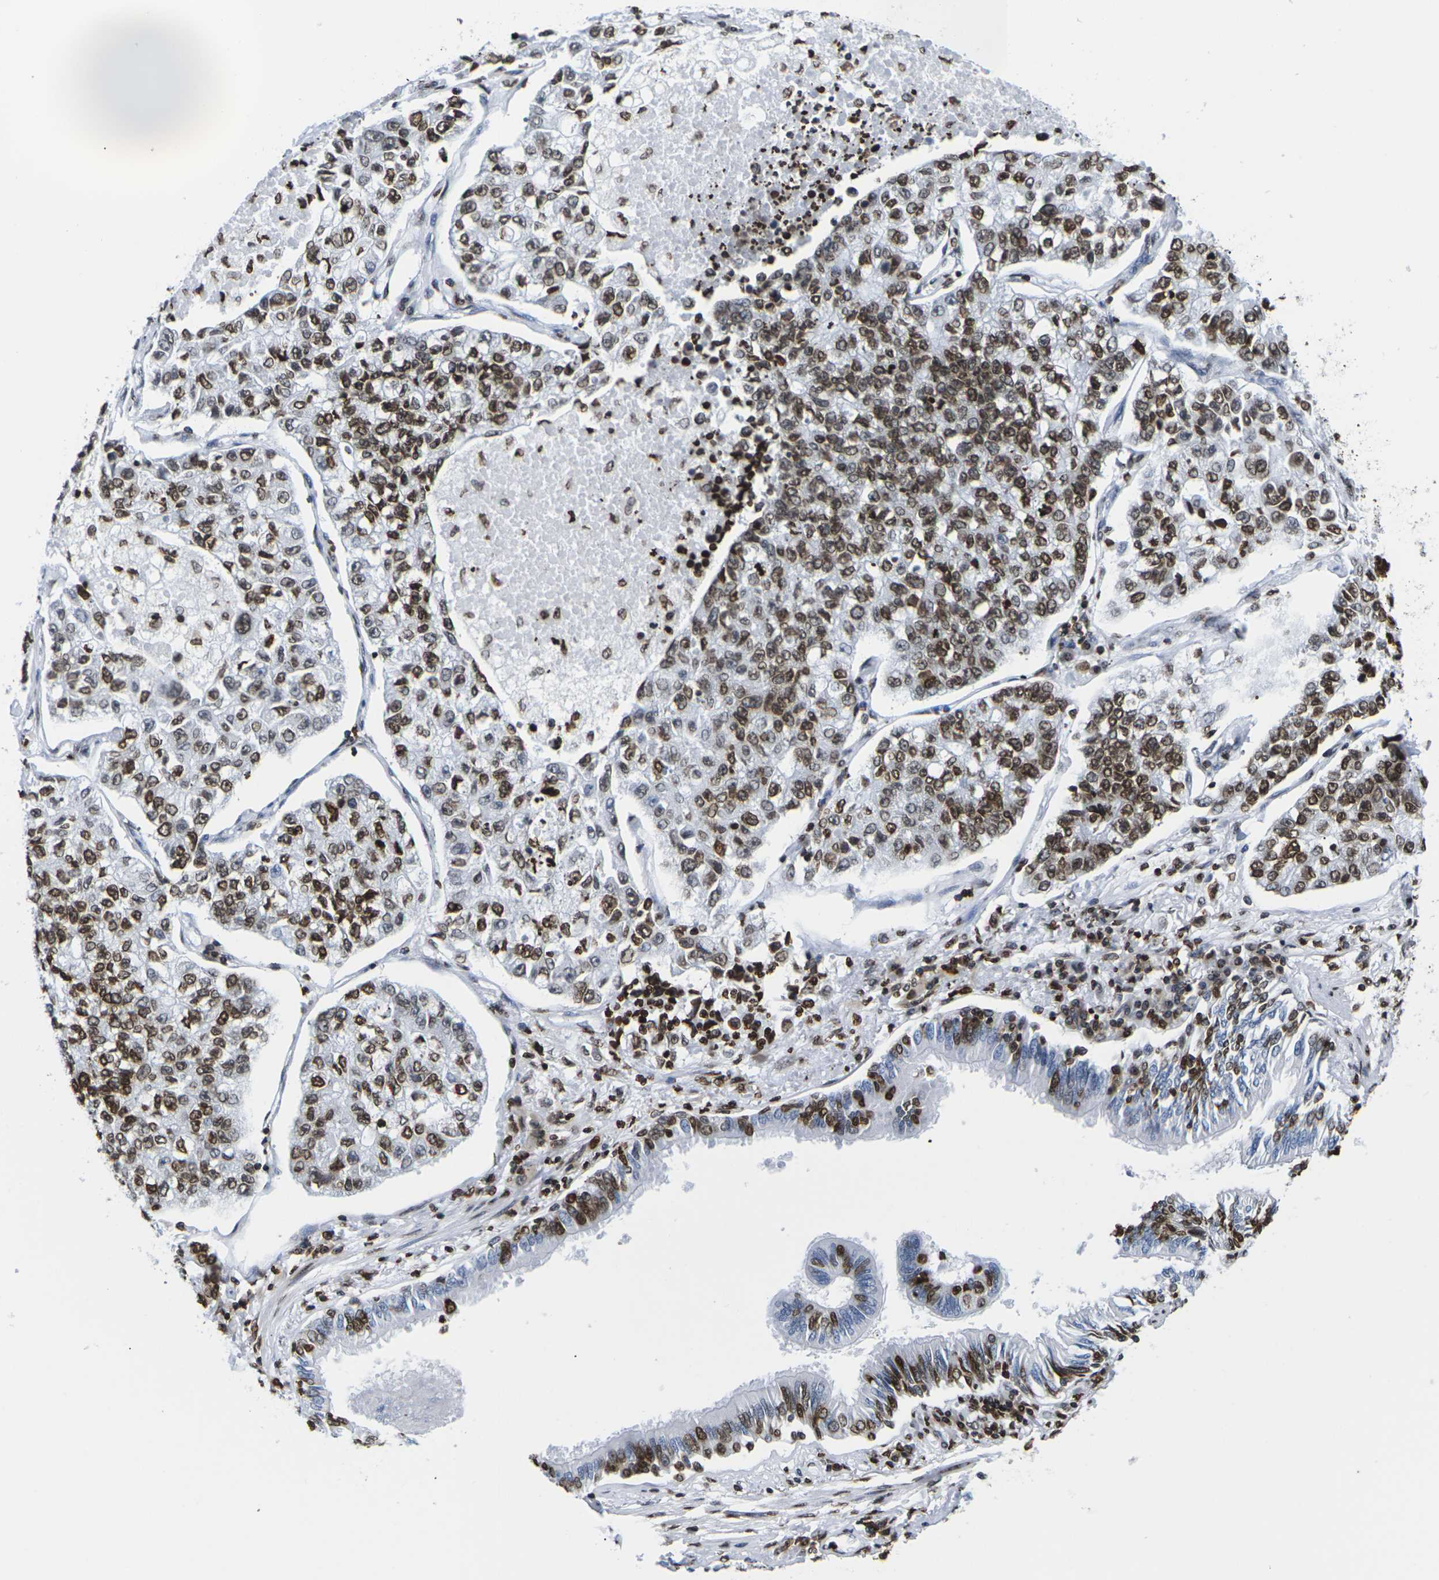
{"staining": {"intensity": "strong", "quantity": ">75%", "location": "cytoplasmic/membranous,nuclear"}, "tissue": "lung cancer", "cell_type": "Tumor cells", "image_type": "cancer", "snomed": [{"axis": "morphology", "description": "Adenocarcinoma, NOS"}, {"axis": "topography", "description": "Lung"}], "caption": "Lung adenocarcinoma stained with a protein marker displays strong staining in tumor cells.", "gene": "H2AC21", "patient": {"sex": "male", "age": 49}}